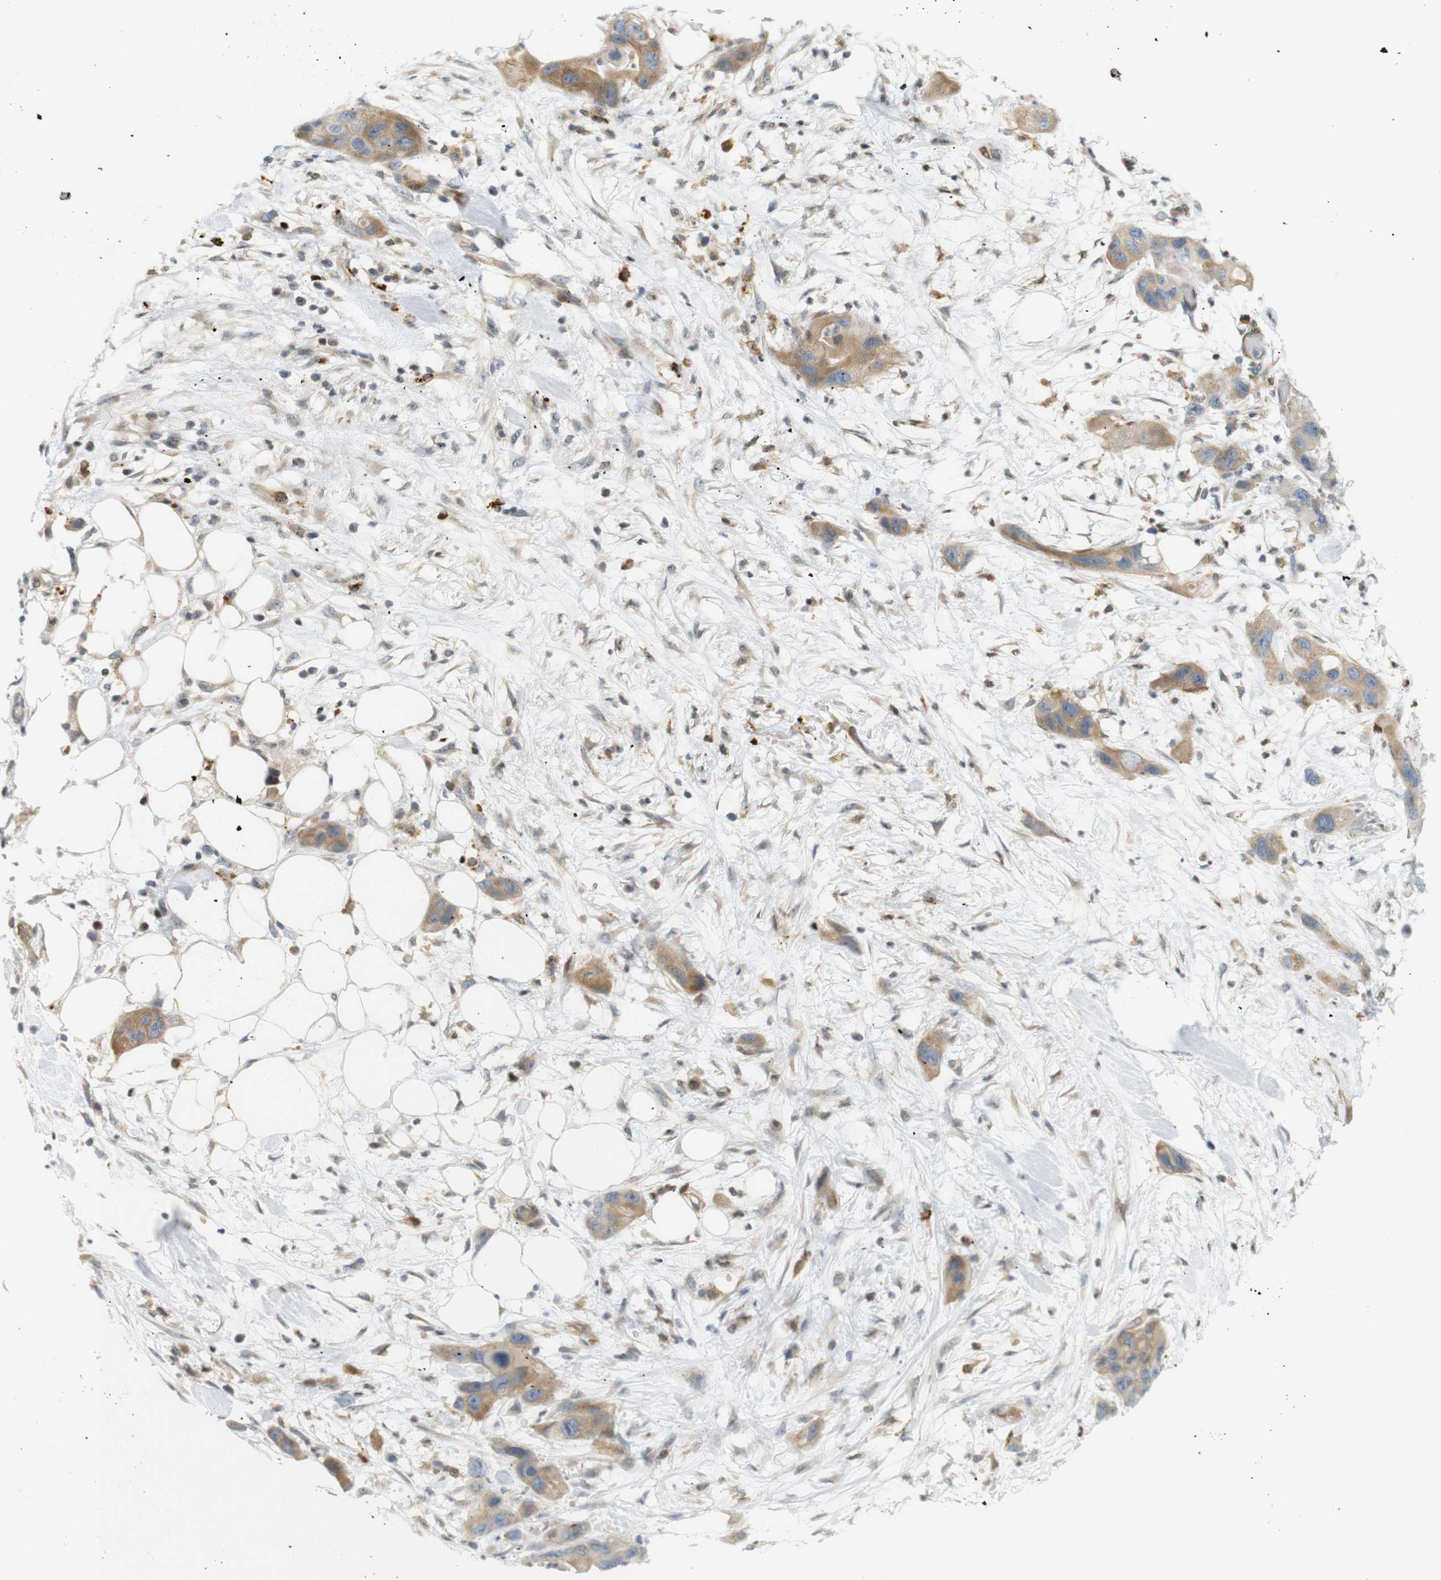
{"staining": {"intensity": "moderate", "quantity": ">75%", "location": "cytoplasmic/membranous"}, "tissue": "pancreatic cancer", "cell_type": "Tumor cells", "image_type": "cancer", "snomed": [{"axis": "morphology", "description": "Adenocarcinoma, NOS"}, {"axis": "topography", "description": "Pancreas"}], "caption": "Moderate cytoplasmic/membranous positivity is appreciated in approximately >75% of tumor cells in pancreatic cancer. The staining is performed using DAB brown chromogen to label protein expression. The nuclei are counter-stained blue using hematoxylin.", "gene": "PPP1R14A", "patient": {"sex": "female", "age": 71}}